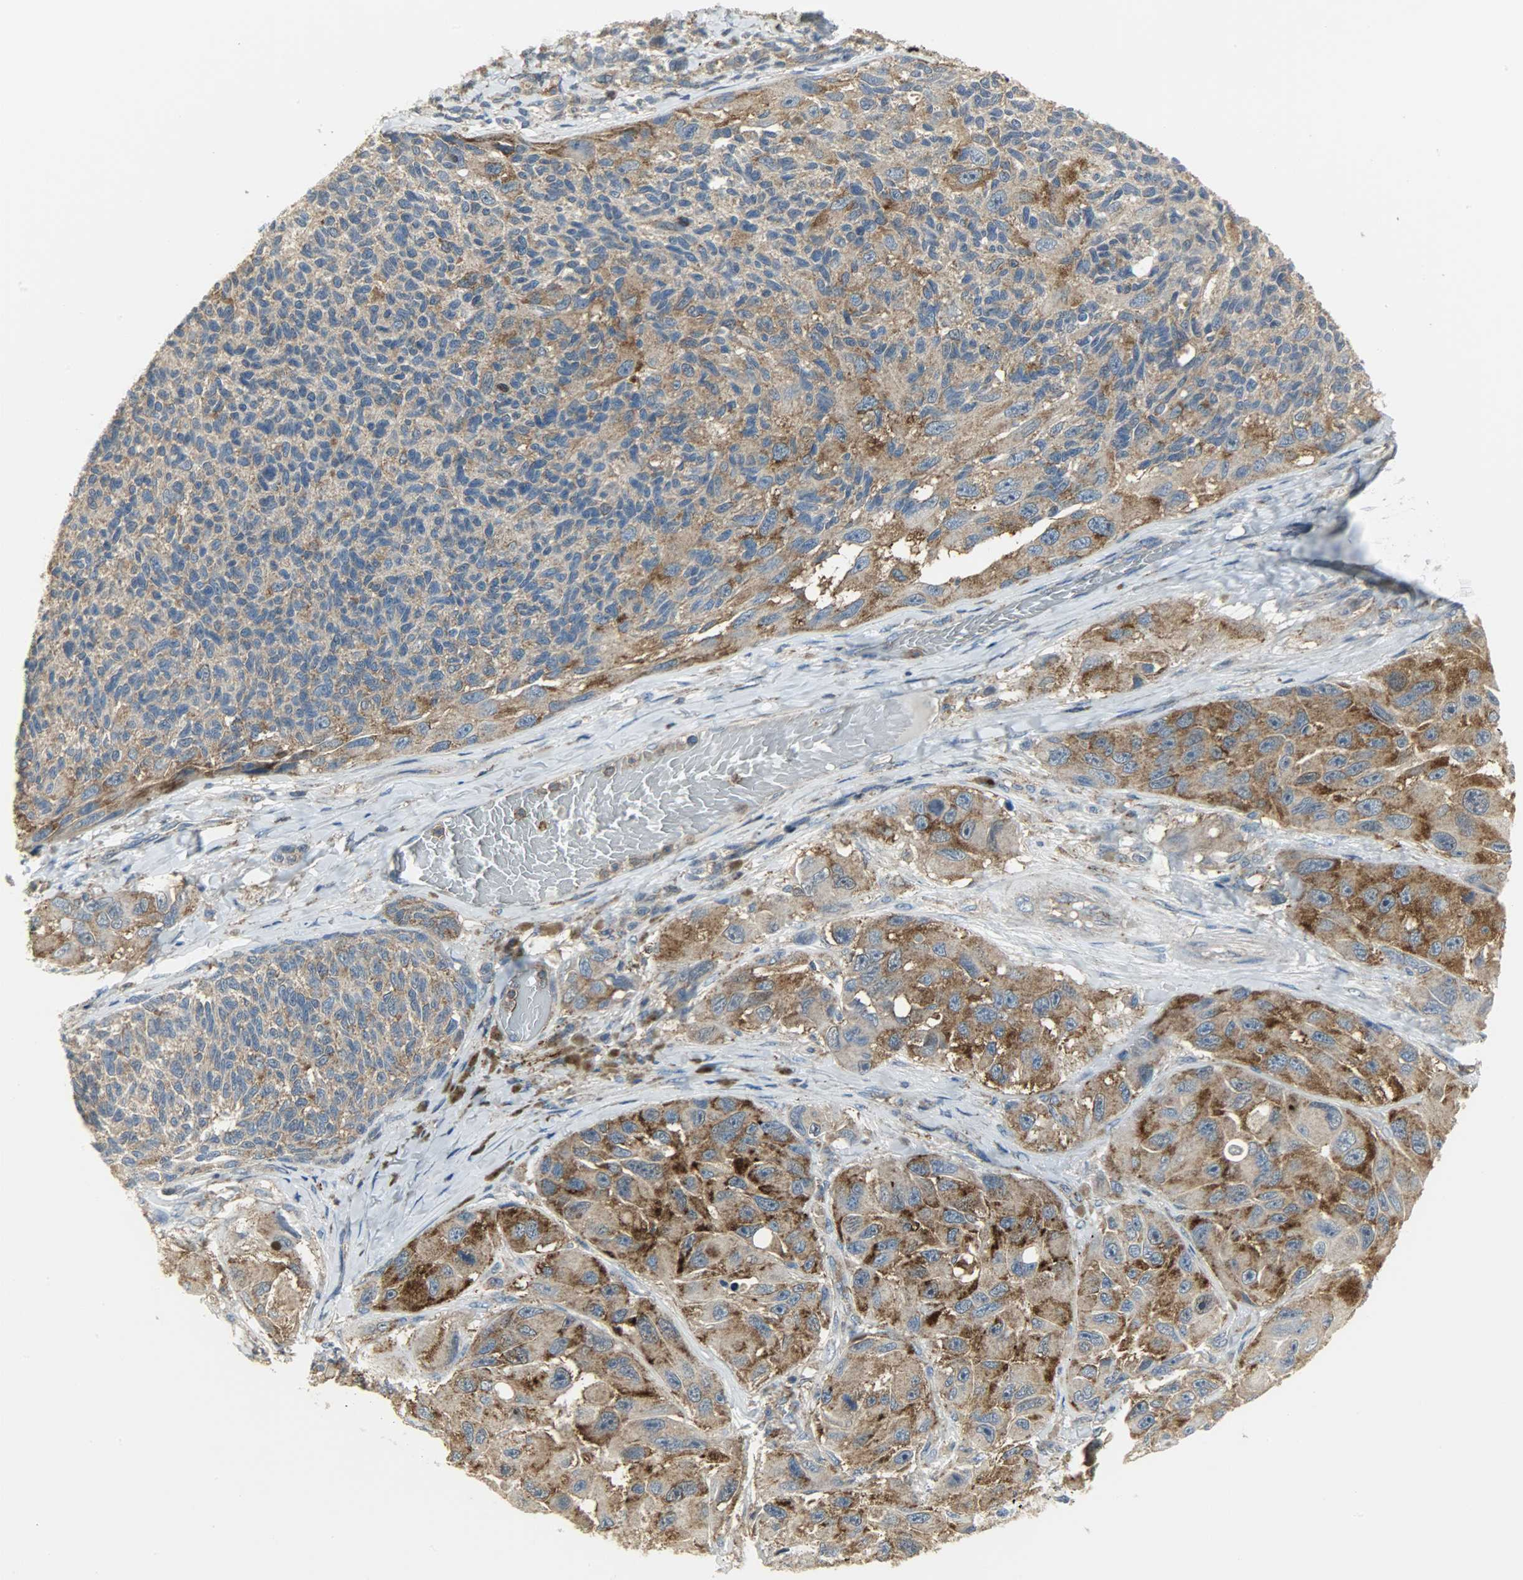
{"staining": {"intensity": "moderate", "quantity": ">75%", "location": "cytoplasmic/membranous"}, "tissue": "melanoma", "cell_type": "Tumor cells", "image_type": "cancer", "snomed": [{"axis": "morphology", "description": "Malignant melanoma, NOS"}, {"axis": "topography", "description": "Skin"}], "caption": "An immunohistochemistry (IHC) image of tumor tissue is shown. Protein staining in brown labels moderate cytoplasmic/membranous positivity in melanoma within tumor cells.", "gene": "DNAJA4", "patient": {"sex": "female", "age": 73}}